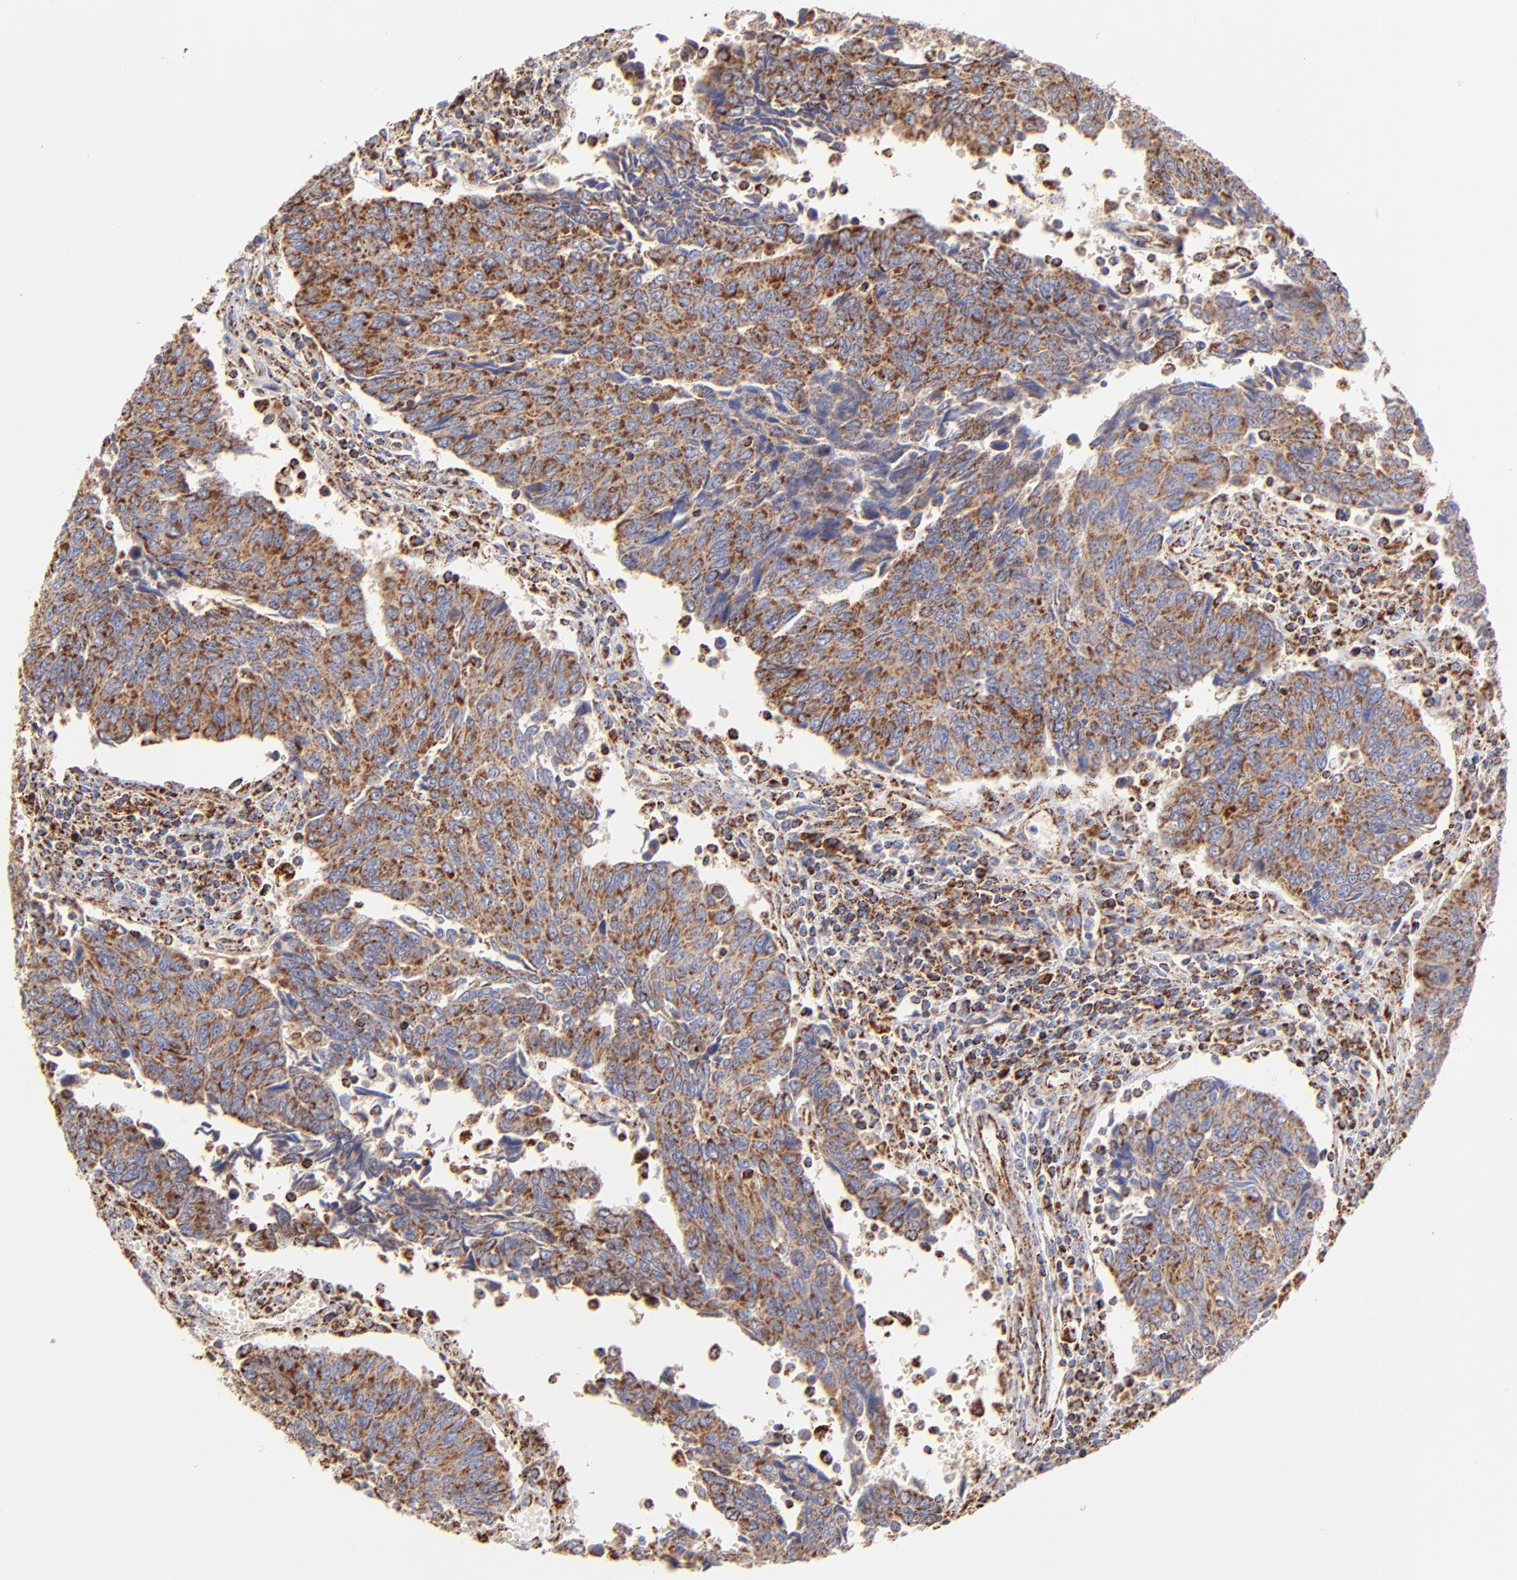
{"staining": {"intensity": "moderate", "quantity": ">75%", "location": "cytoplasmic/membranous"}, "tissue": "urothelial cancer", "cell_type": "Tumor cells", "image_type": "cancer", "snomed": [{"axis": "morphology", "description": "Urothelial carcinoma, High grade"}, {"axis": "topography", "description": "Urinary bladder"}], "caption": "A histopathology image showing moderate cytoplasmic/membranous positivity in about >75% of tumor cells in urothelial carcinoma (high-grade), as visualized by brown immunohistochemical staining.", "gene": "ECH1", "patient": {"sex": "male", "age": 86}}